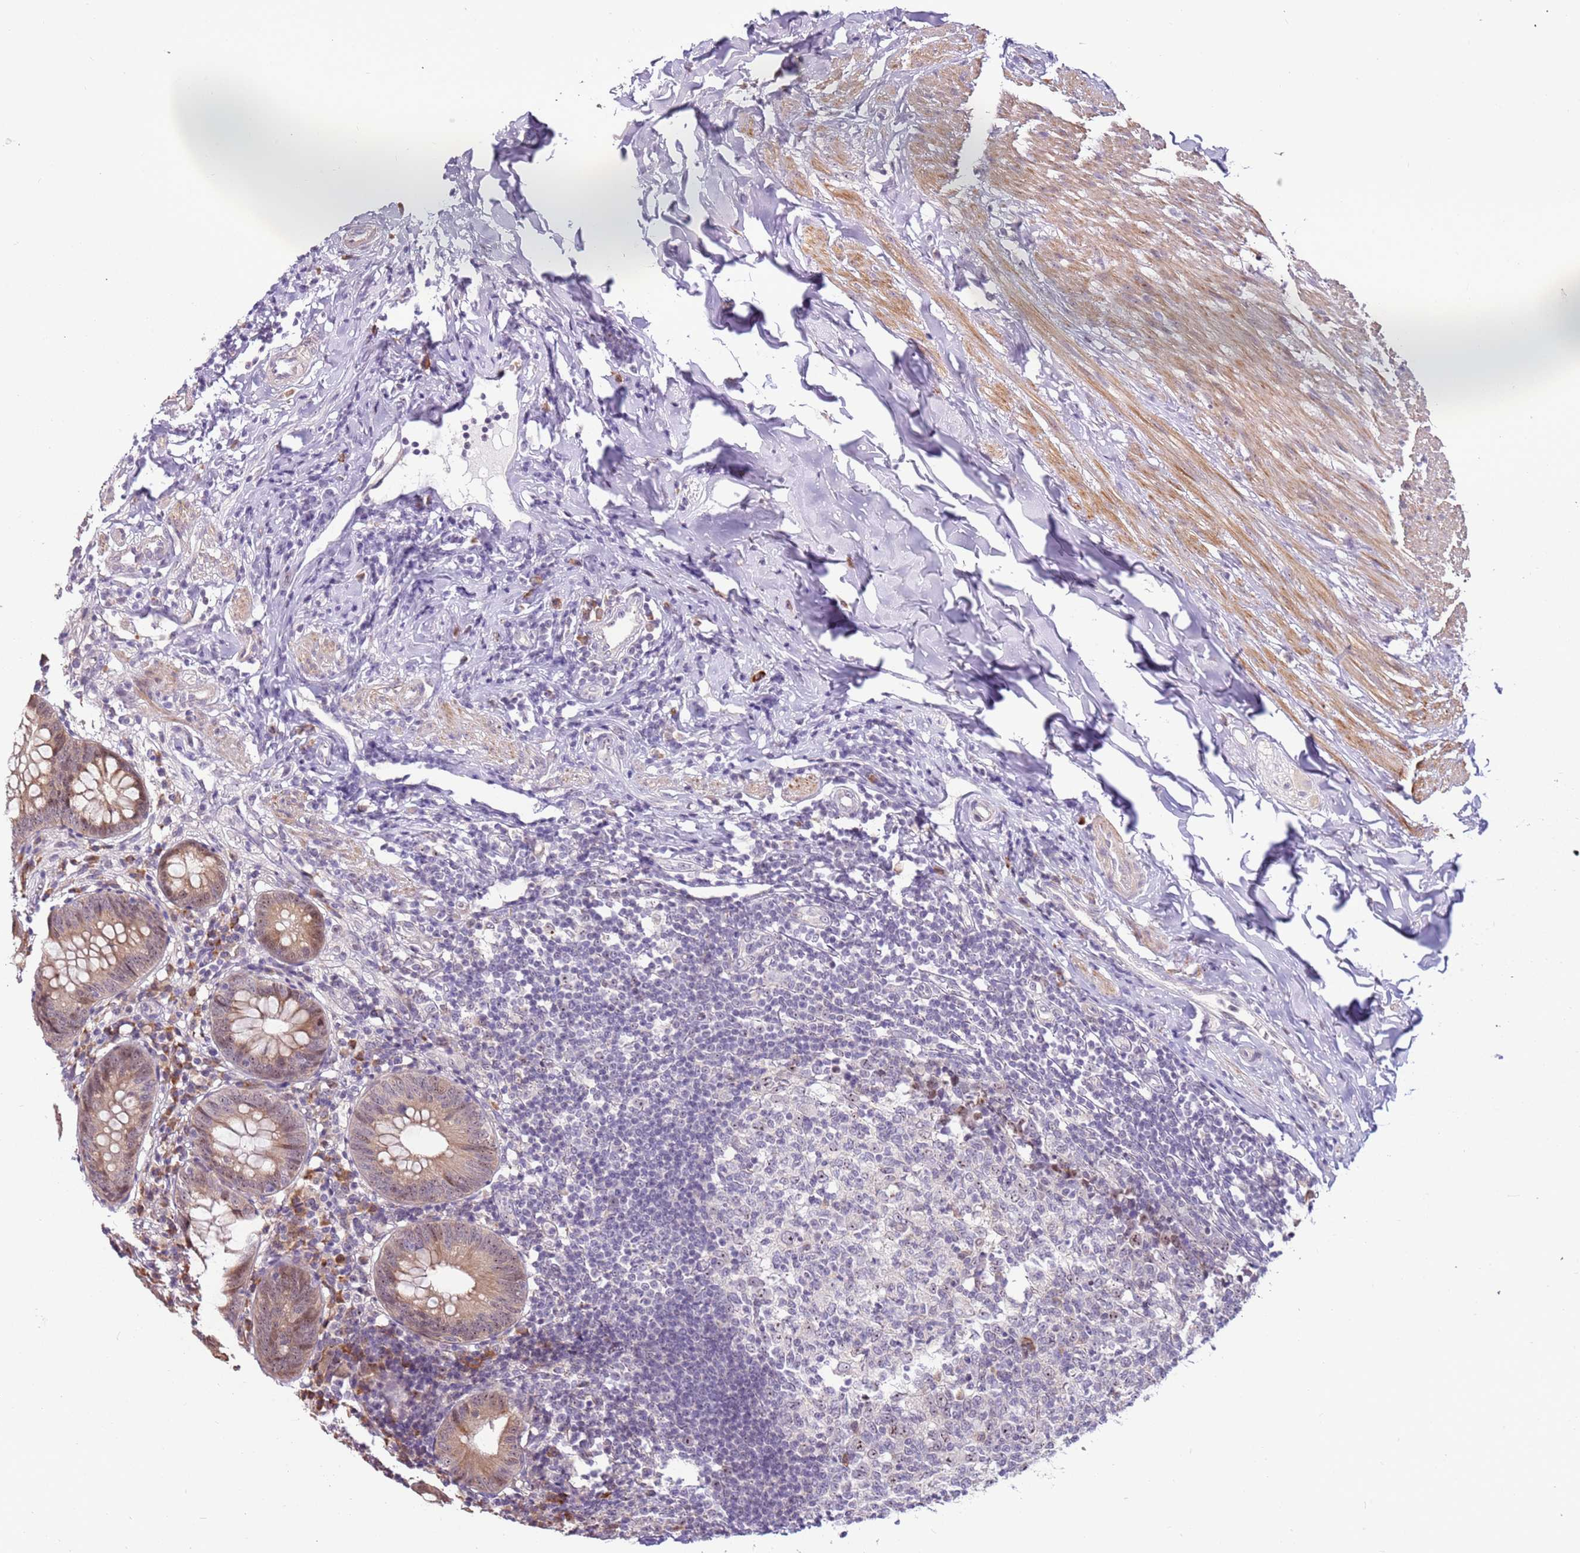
{"staining": {"intensity": "moderate", "quantity": "25%-75%", "location": "cytoplasmic/membranous,nuclear"}, "tissue": "appendix", "cell_type": "Glandular cells", "image_type": "normal", "snomed": [{"axis": "morphology", "description": "Normal tissue, NOS"}, {"axis": "topography", "description": "Appendix"}], "caption": "Immunohistochemical staining of normal human appendix shows medium levels of moderate cytoplasmic/membranous,nuclear positivity in approximately 25%-75% of glandular cells. The staining was performed using DAB to visualize the protein expression in brown, while the nuclei were stained in blue with hematoxylin (Magnification: 20x).", "gene": "UCMA", "patient": {"sex": "female", "age": 54}}